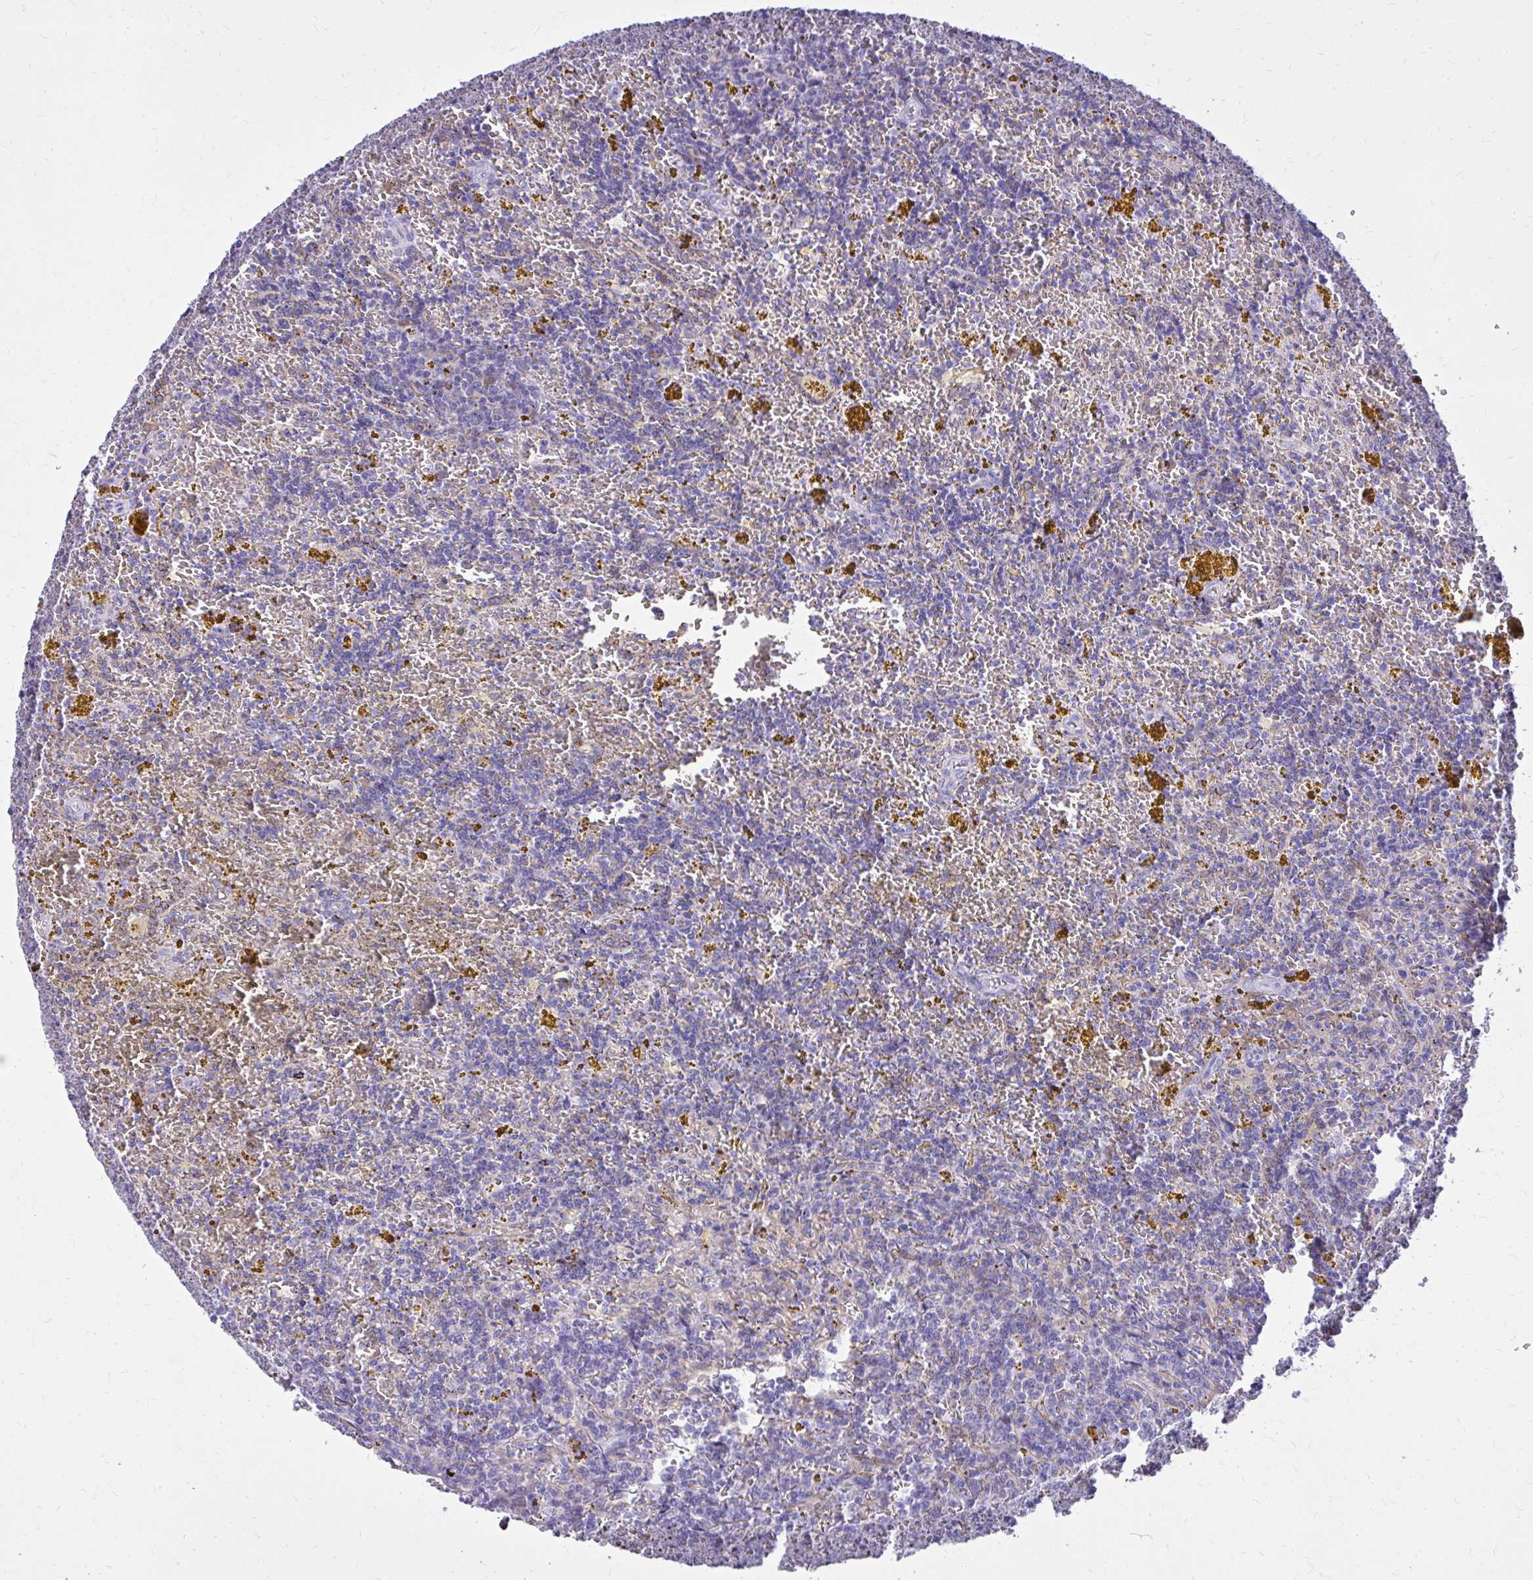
{"staining": {"intensity": "negative", "quantity": "none", "location": "none"}, "tissue": "lymphoma", "cell_type": "Tumor cells", "image_type": "cancer", "snomed": [{"axis": "morphology", "description": "Malignant lymphoma, non-Hodgkin's type, Low grade"}, {"axis": "topography", "description": "Spleen"}, {"axis": "topography", "description": "Lymph node"}], "caption": "Lymphoma was stained to show a protein in brown. There is no significant staining in tumor cells.", "gene": "NNMT", "patient": {"sex": "female", "age": 66}}